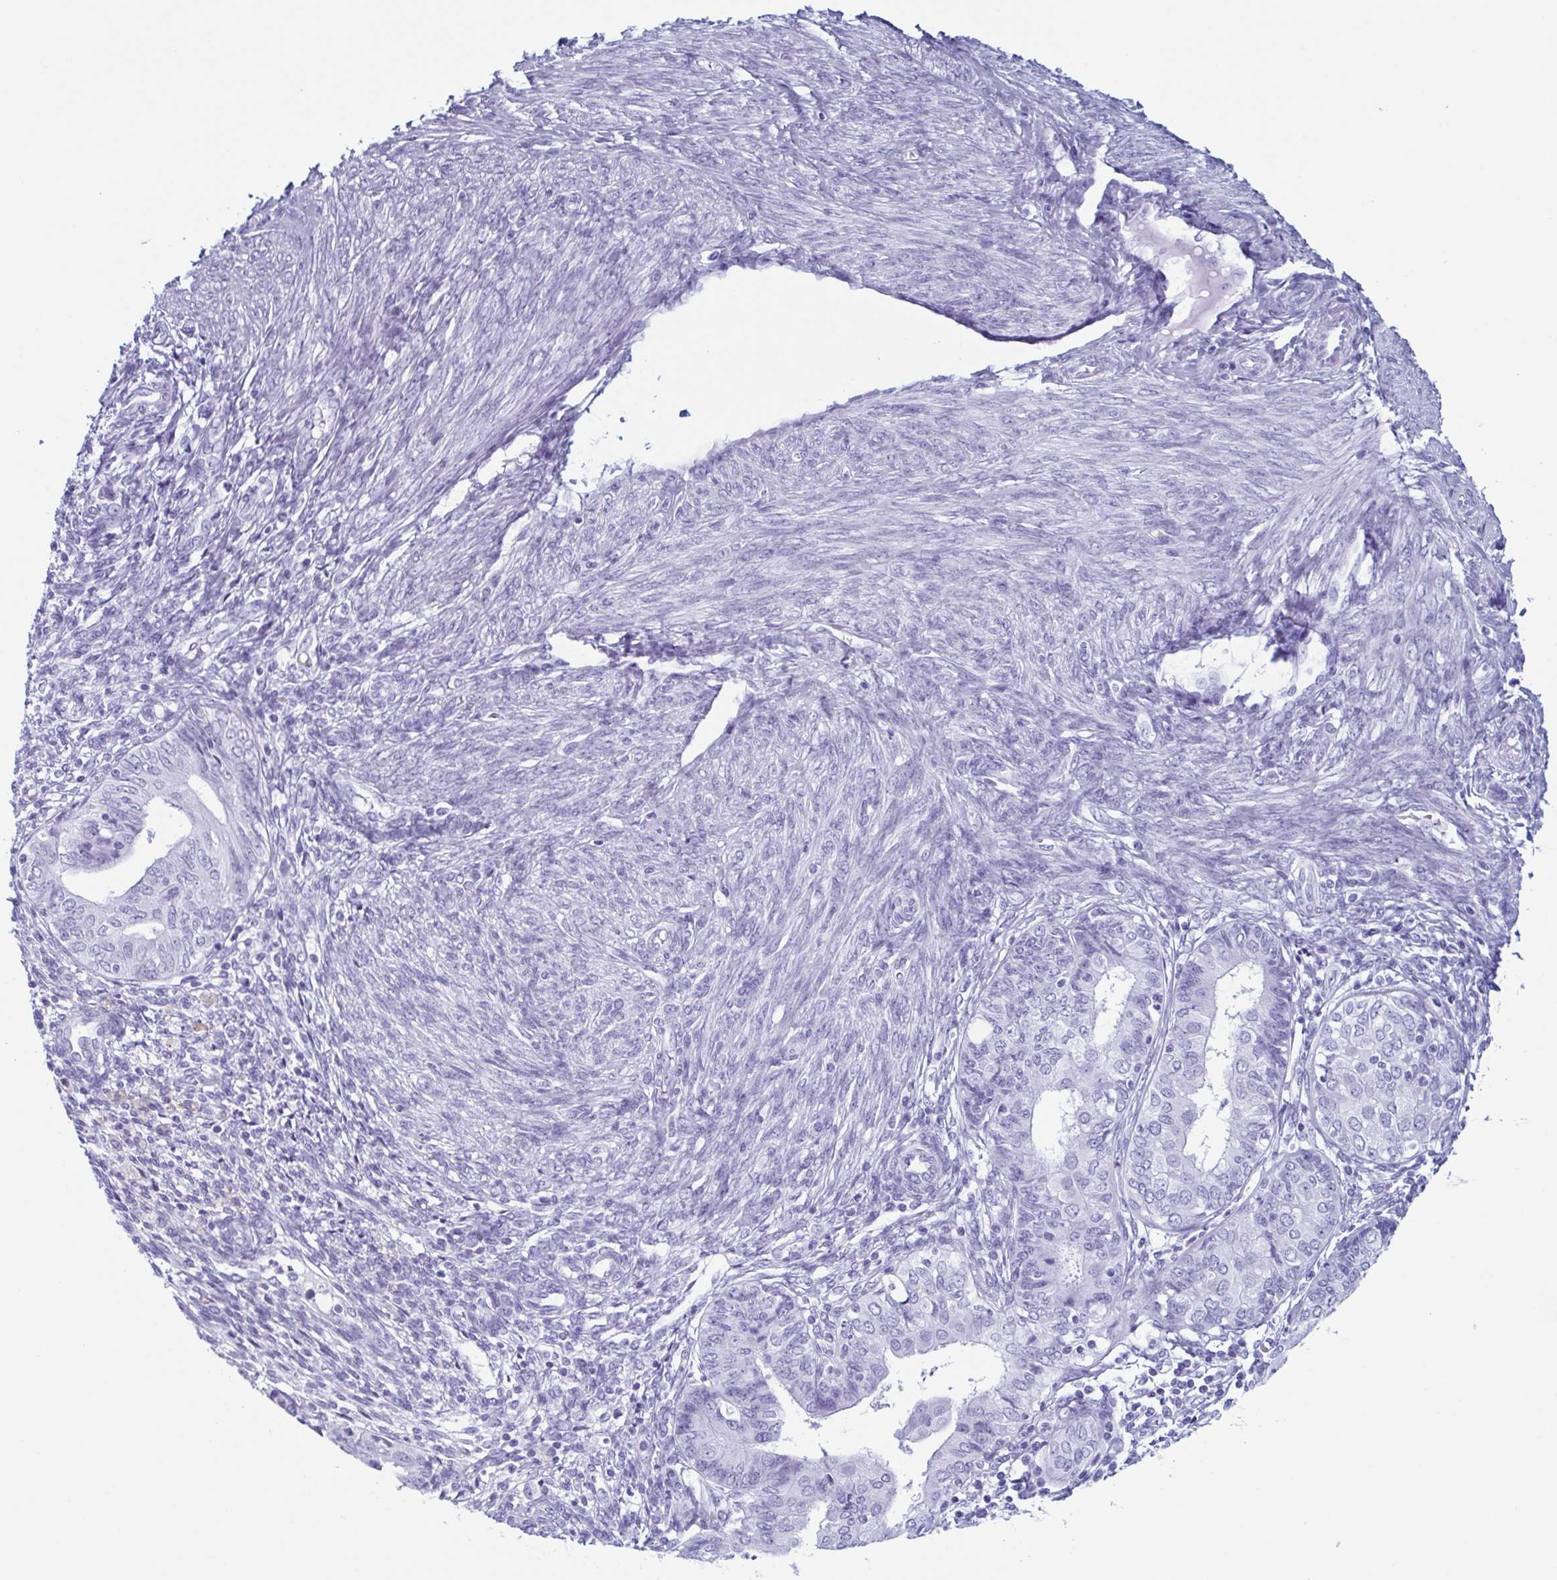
{"staining": {"intensity": "negative", "quantity": "none", "location": "none"}, "tissue": "endometrial cancer", "cell_type": "Tumor cells", "image_type": "cancer", "snomed": [{"axis": "morphology", "description": "Adenocarcinoma, NOS"}, {"axis": "topography", "description": "Endometrium"}], "caption": "High power microscopy histopathology image of an immunohistochemistry (IHC) micrograph of endometrial adenocarcinoma, revealing no significant expression in tumor cells.", "gene": "ENKUR", "patient": {"sex": "female", "age": 68}}